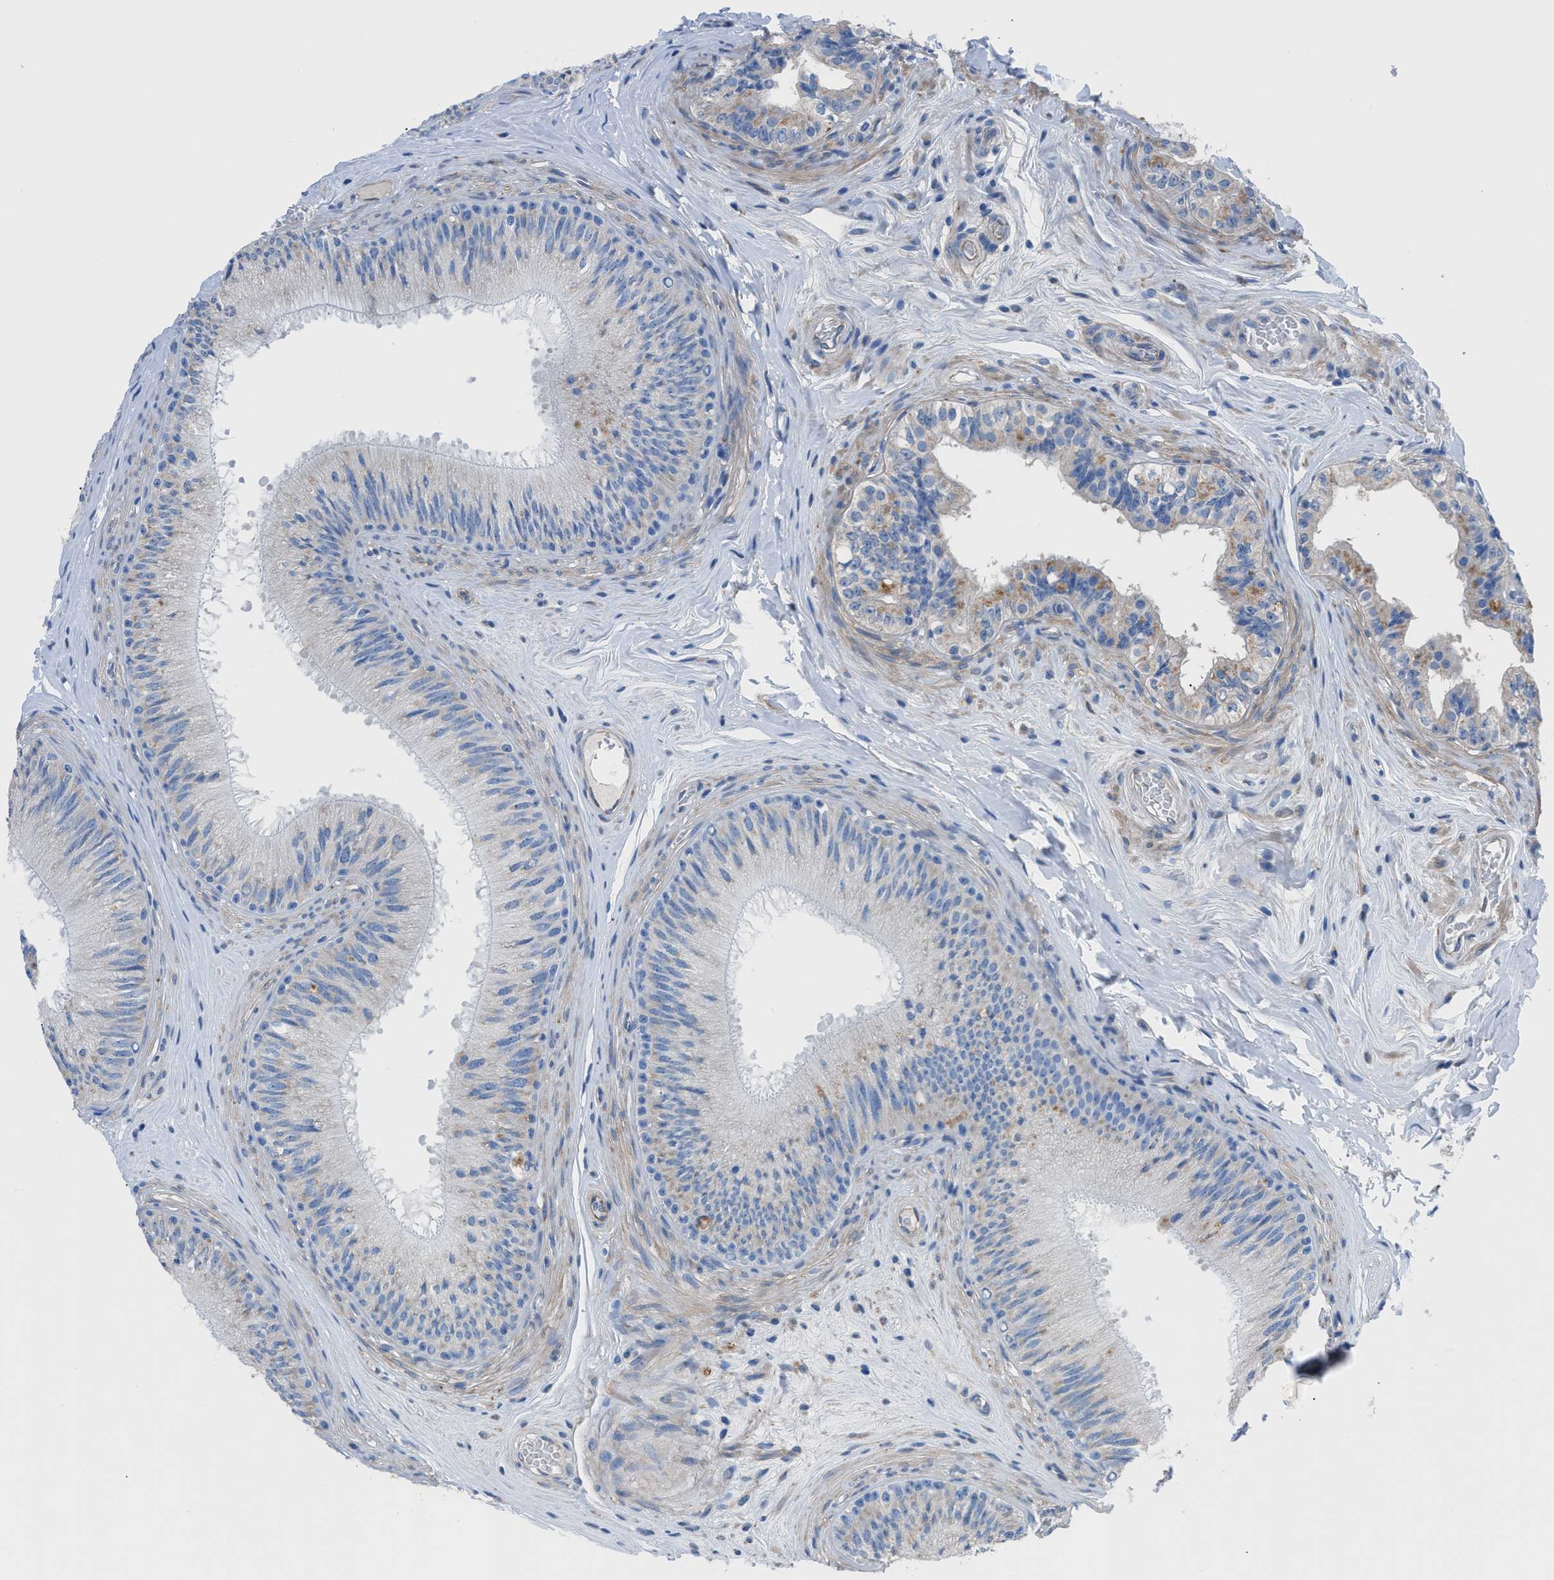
{"staining": {"intensity": "moderate", "quantity": "<25%", "location": "cytoplasmic/membranous"}, "tissue": "epididymis", "cell_type": "Glandular cells", "image_type": "normal", "snomed": [{"axis": "morphology", "description": "Normal tissue, NOS"}, {"axis": "topography", "description": "Testis"}, {"axis": "topography", "description": "Epididymis"}], "caption": "A low amount of moderate cytoplasmic/membranous expression is identified in approximately <25% of glandular cells in normal epididymis.", "gene": "ITPR1", "patient": {"sex": "male", "age": 36}}